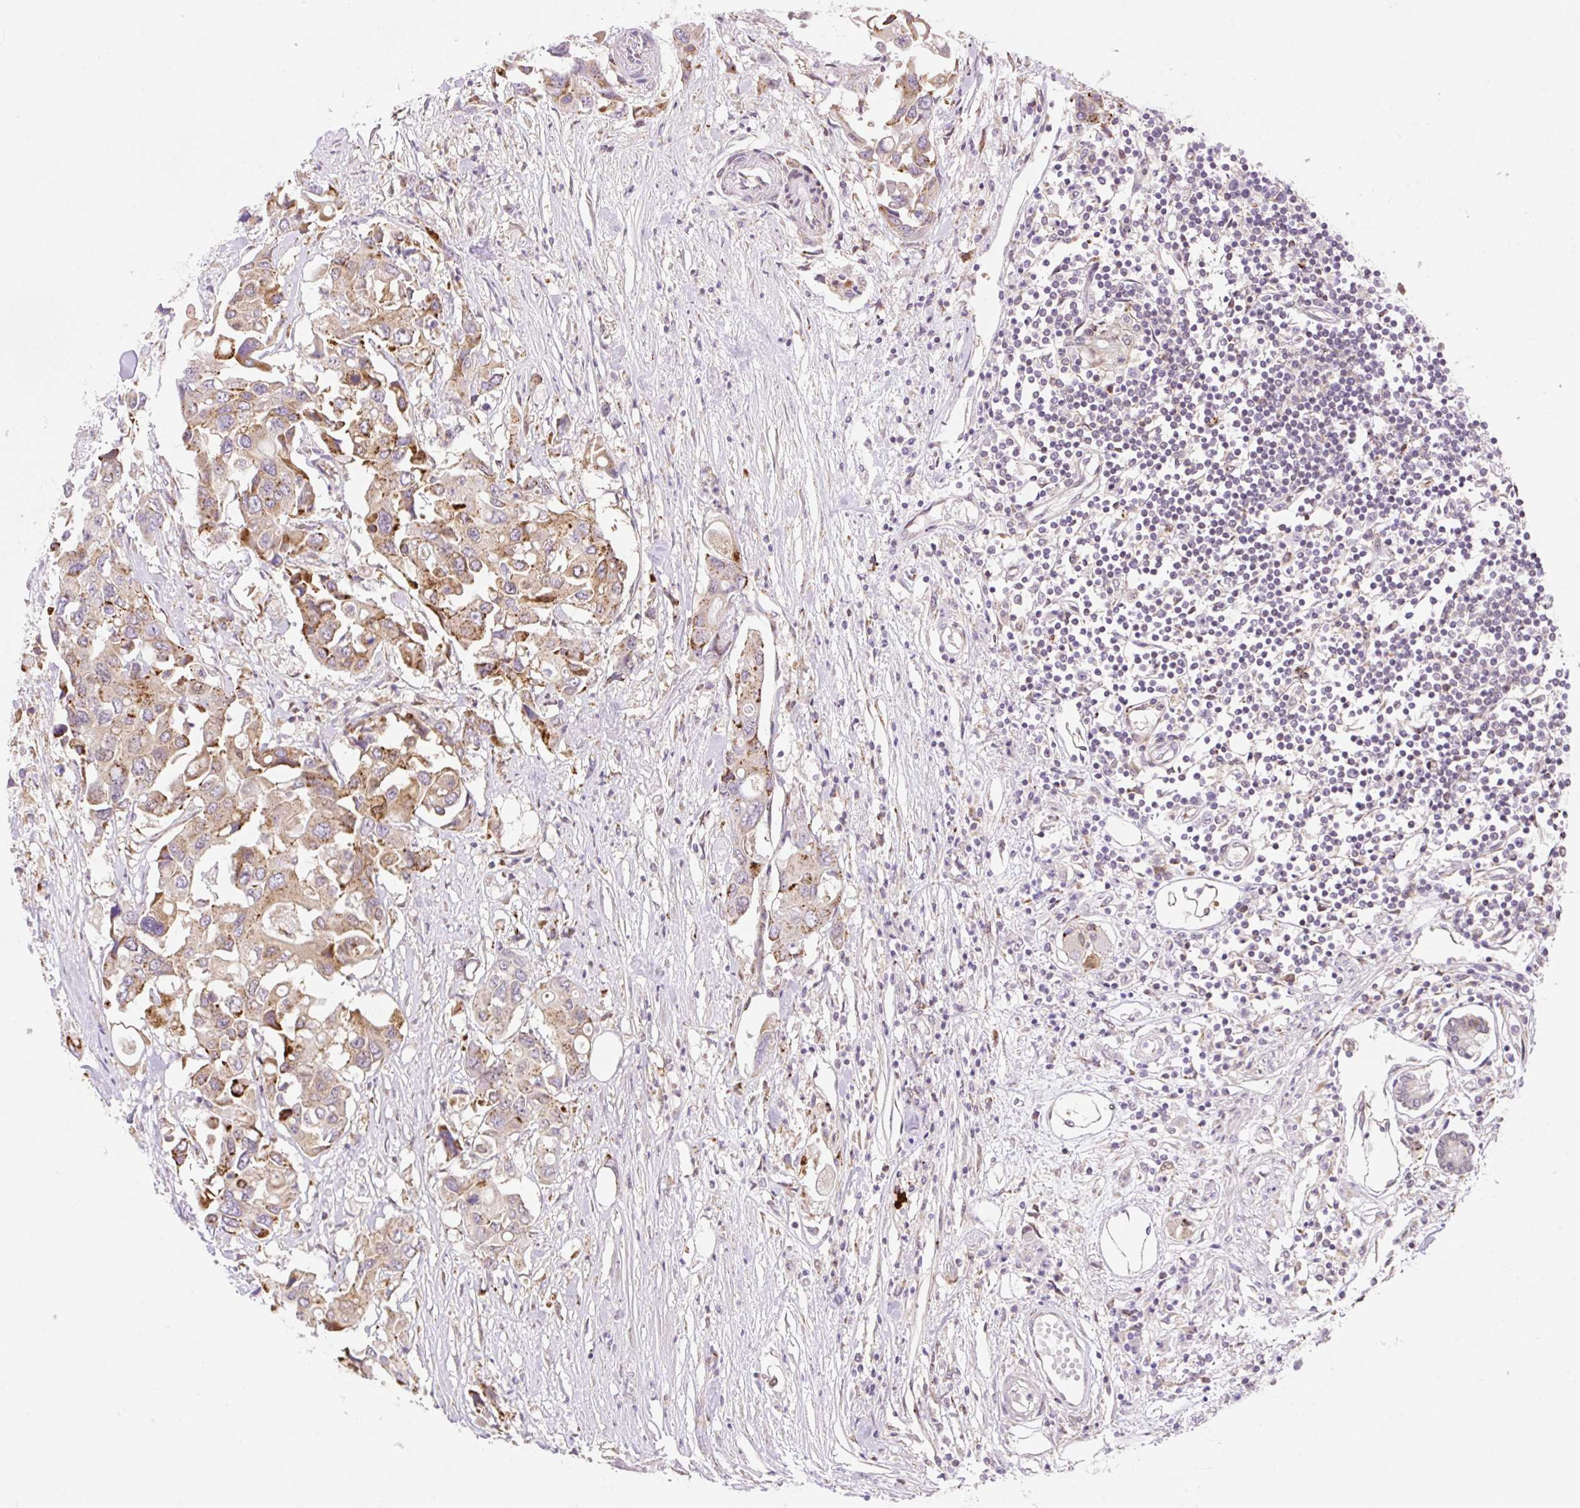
{"staining": {"intensity": "moderate", "quantity": ">75%", "location": "cytoplasmic/membranous"}, "tissue": "colorectal cancer", "cell_type": "Tumor cells", "image_type": "cancer", "snomed": [{"axis": "morphology", "description": "Adenocarcinoma, NOS"}, {"axis": "topography", "description": "Colon"}], "caption": "Moderate cytoplasmic/membranous protein expression is seen in approximately >75% of tumor cells in colorectal cancer.", "gene": "ZFP41", "patient": {"sex": "male", "age": 77}}